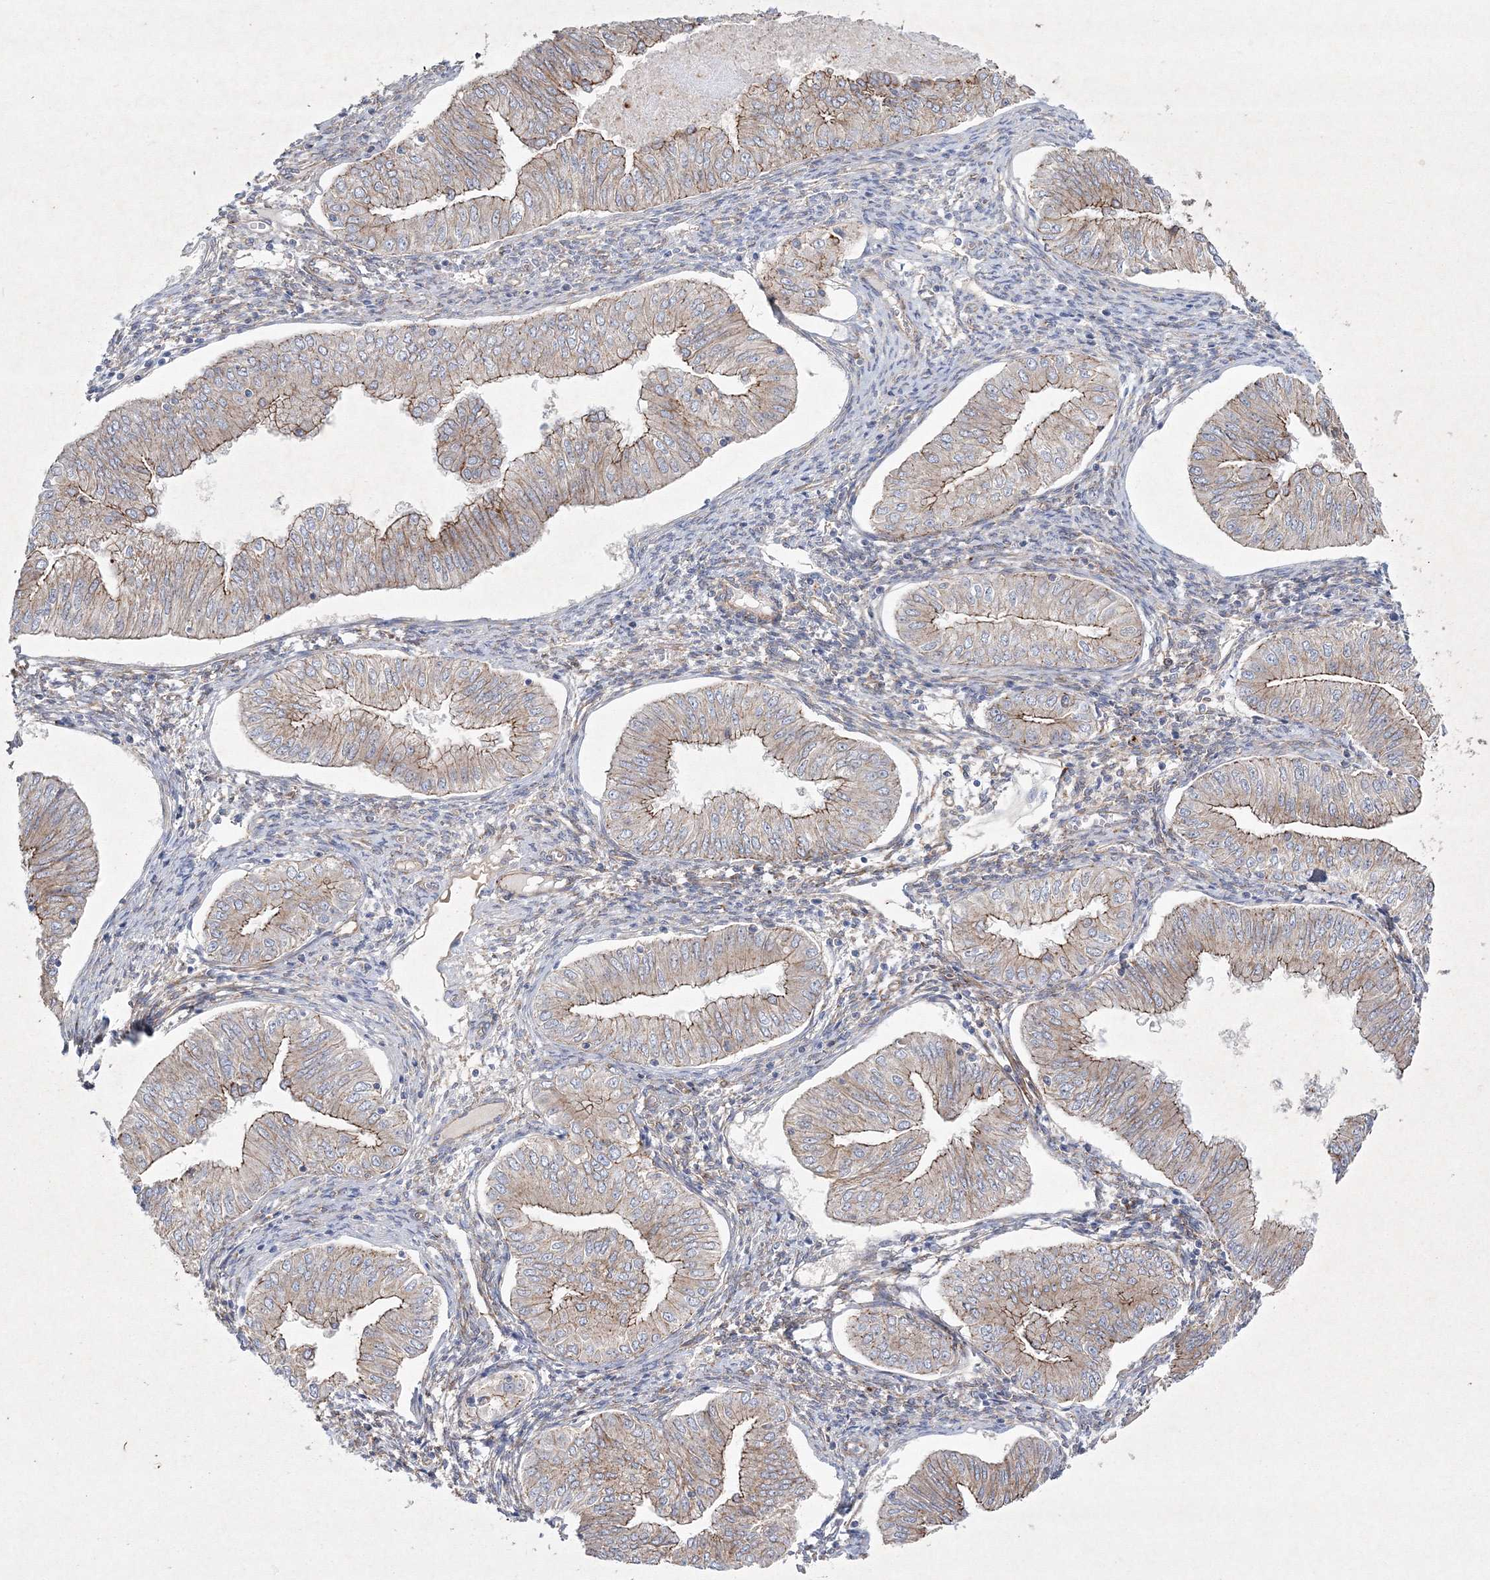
{"staining": {"intensity": "moderate", "quantity": "25%-75%", "location": "cytoplasmic/membranous"}, "tissue": "endometrial cancer", "cell_type": "Tumor cells", "image_type": "cancer", "snomed": [{"axis": "morphology", "description": "Normal tissue, NOS"}, {"axis": "morphology", "description": "Adenocarcinoma, NOS"}, {"axis": "topography", "description": "Endometrium"}], "caption": "Immunohistochemical staining of endometrial cancer exhibits medium levels of moderate cytoplasmic/membranous staining in about 25%-75% of tumor cells. Nuclei are stained in blue.", "gene": "NAA40", "patient": {"sex": "female", "age": 53}}